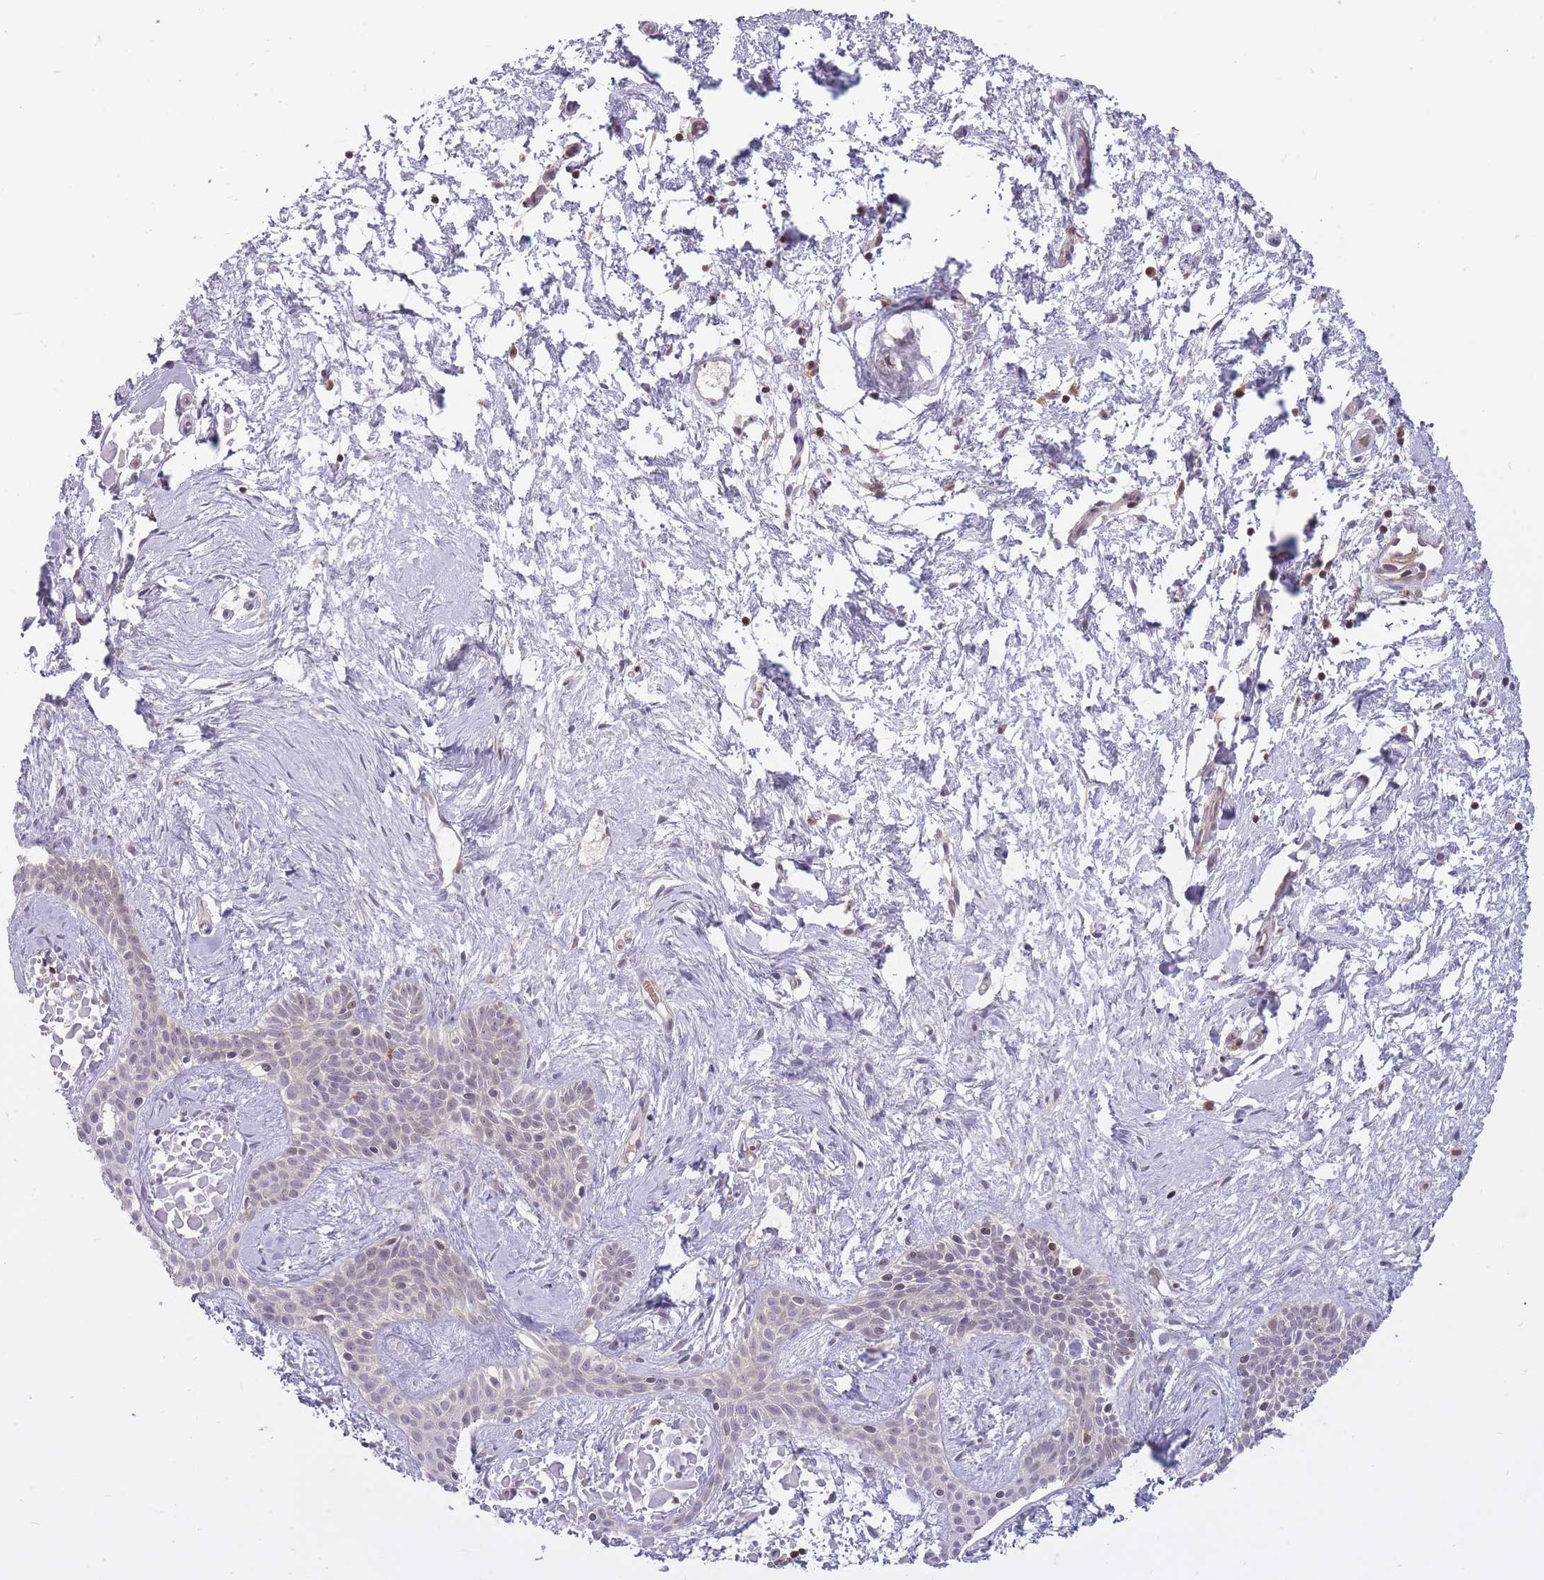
{"staining": {"intensity": "negative", "quantity": "none", "location": "none"}, "tissue": "skin cancer", "cell_type": "Tumor cells", "image_type": "cancer", "snomed": [{"axis": "morphology", "description": "Basal cell carcinoma"}, {"axis": "topography", "description": "Skin"}], "caption": "Immunohistochemistry (IHC) photomicrograph of skin basal cell carcinoma stained for a protein (brown), which exhibits no positivity in tumor cells.", "gene": "CXorf38", "patient": {"sex": "male", "age": 78}}